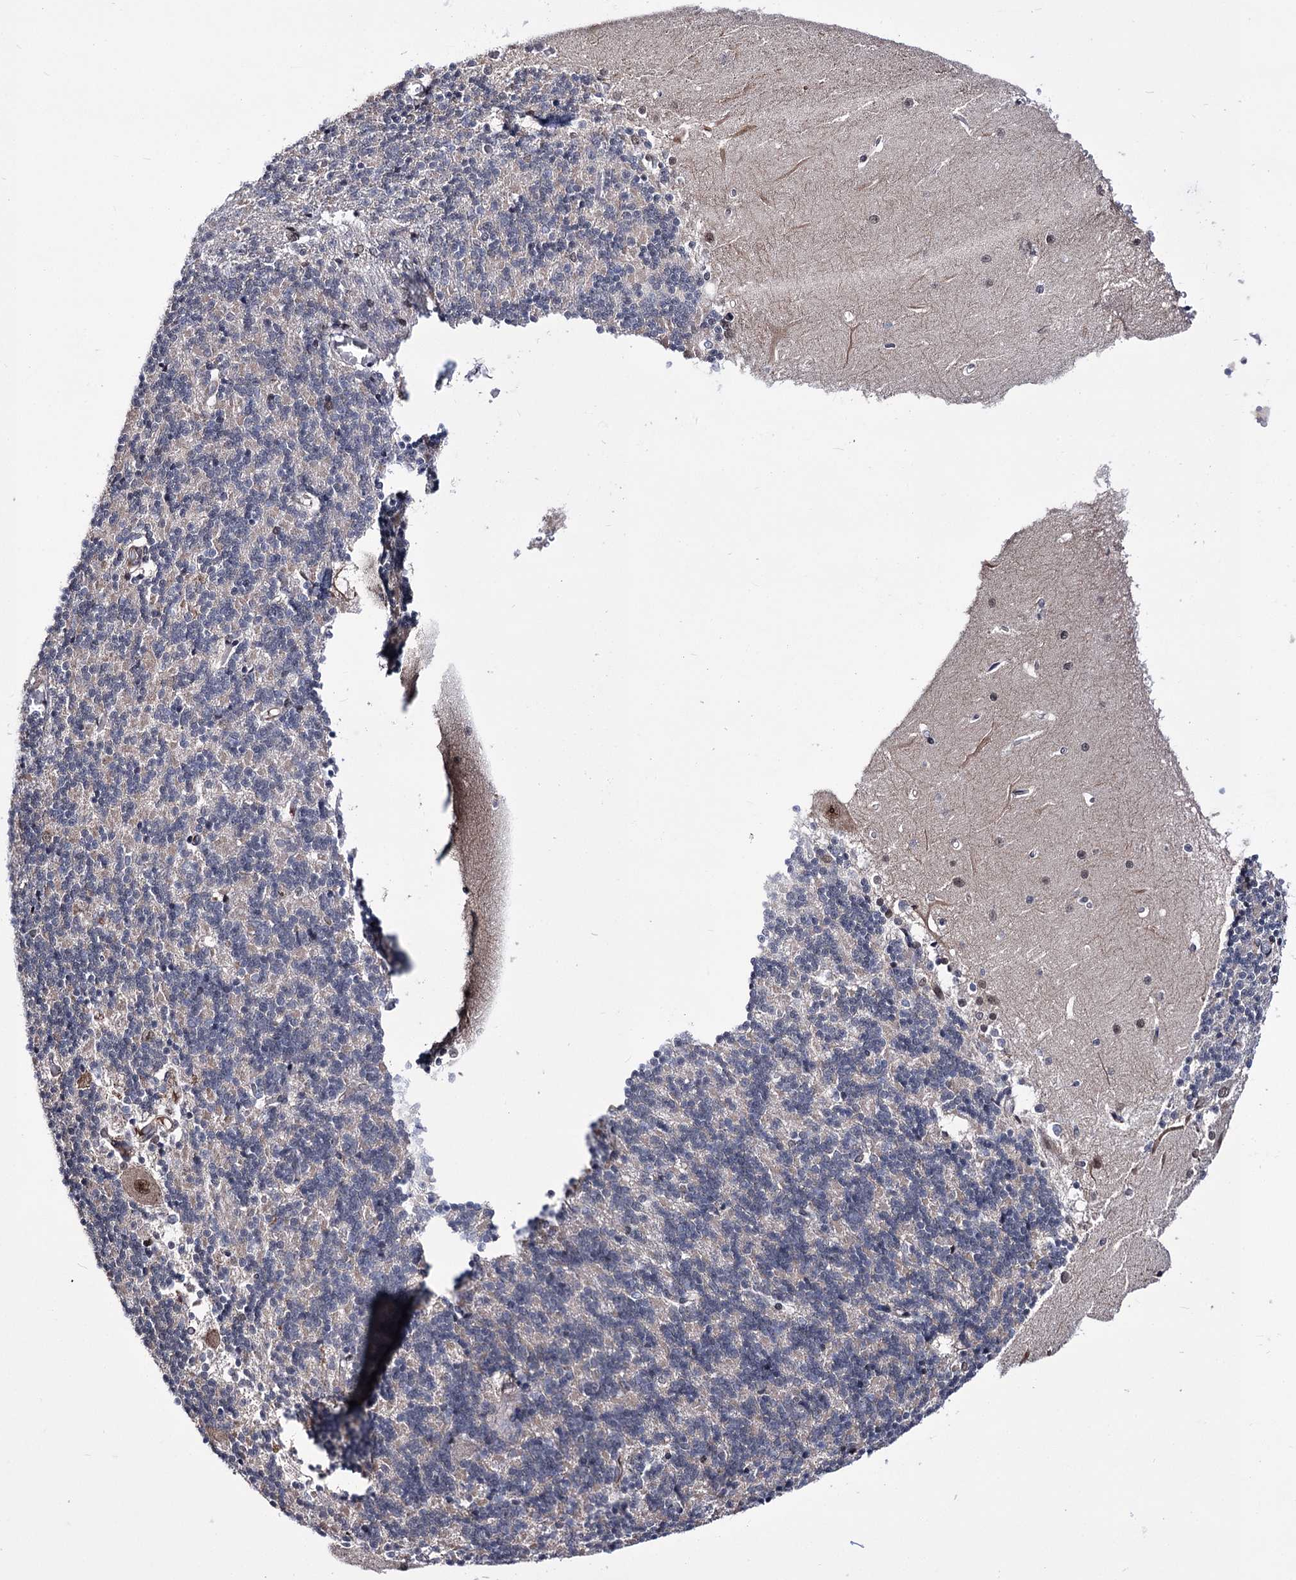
{"staining": {"intensity": "negative", "quantity": "none", "location": "none"}, "tissue": "cerebellum", "cell_type": "Cells in granular layer", "image_type": "normal", "snomed": [{"axis": "morphology", "description": "Normal tissue, NOS"}, {"axis": "topography", "description": "Cerebellum"}], "caption": "This is a micrograph of immunohistochemistry staining of normal cerebellum, which shows no expression in cells in granular layer.", "gene": "PPRC1", "patient": {"sex": "male", "age": 37}}